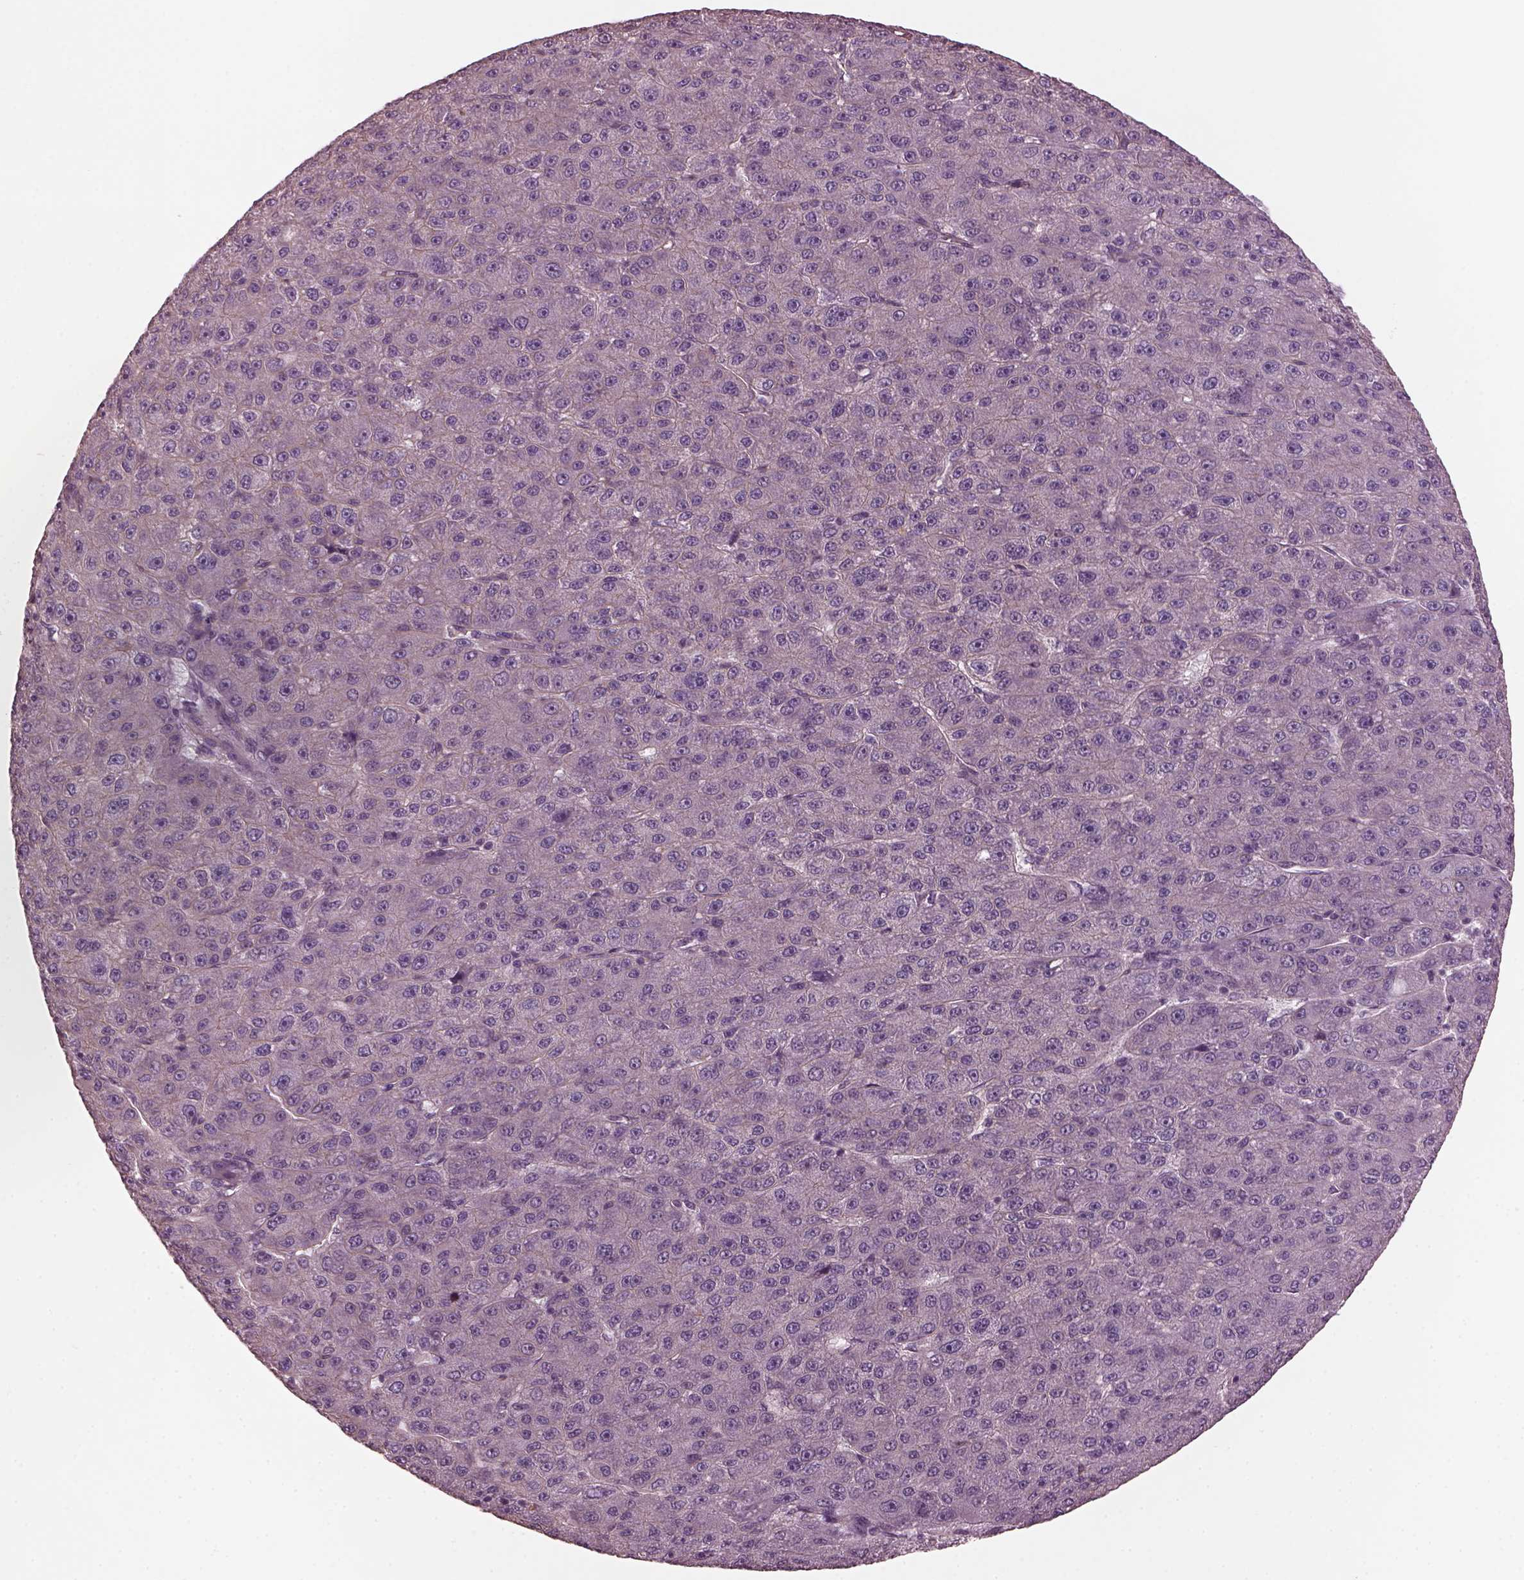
{"staining": {"intensity": "weak", "quantity": "<25%", "location": "cytoplasmic/membranous"}, "tissue": "liver cancer", "cell_type": "Tumor cells", "image_type": "cancer", "snomed": [{"axis": "morphology", "description": "Carcinoma, Hepatocellular, NOS"}, {"axis": "topography", "description": "Liver"}], "caption": "DAB (3,3'-diaminobenzidine) immunohistochemical staining of human liver cancer (hepatocellular carcinoma) displays no significant staining in tumor cells. (DAB (3,3'-diaminobenzidine) immunohistochemistry (IHC), high magnification).", "gene": "ODAD1", "patient": {"sex": "male", "age": 67}}